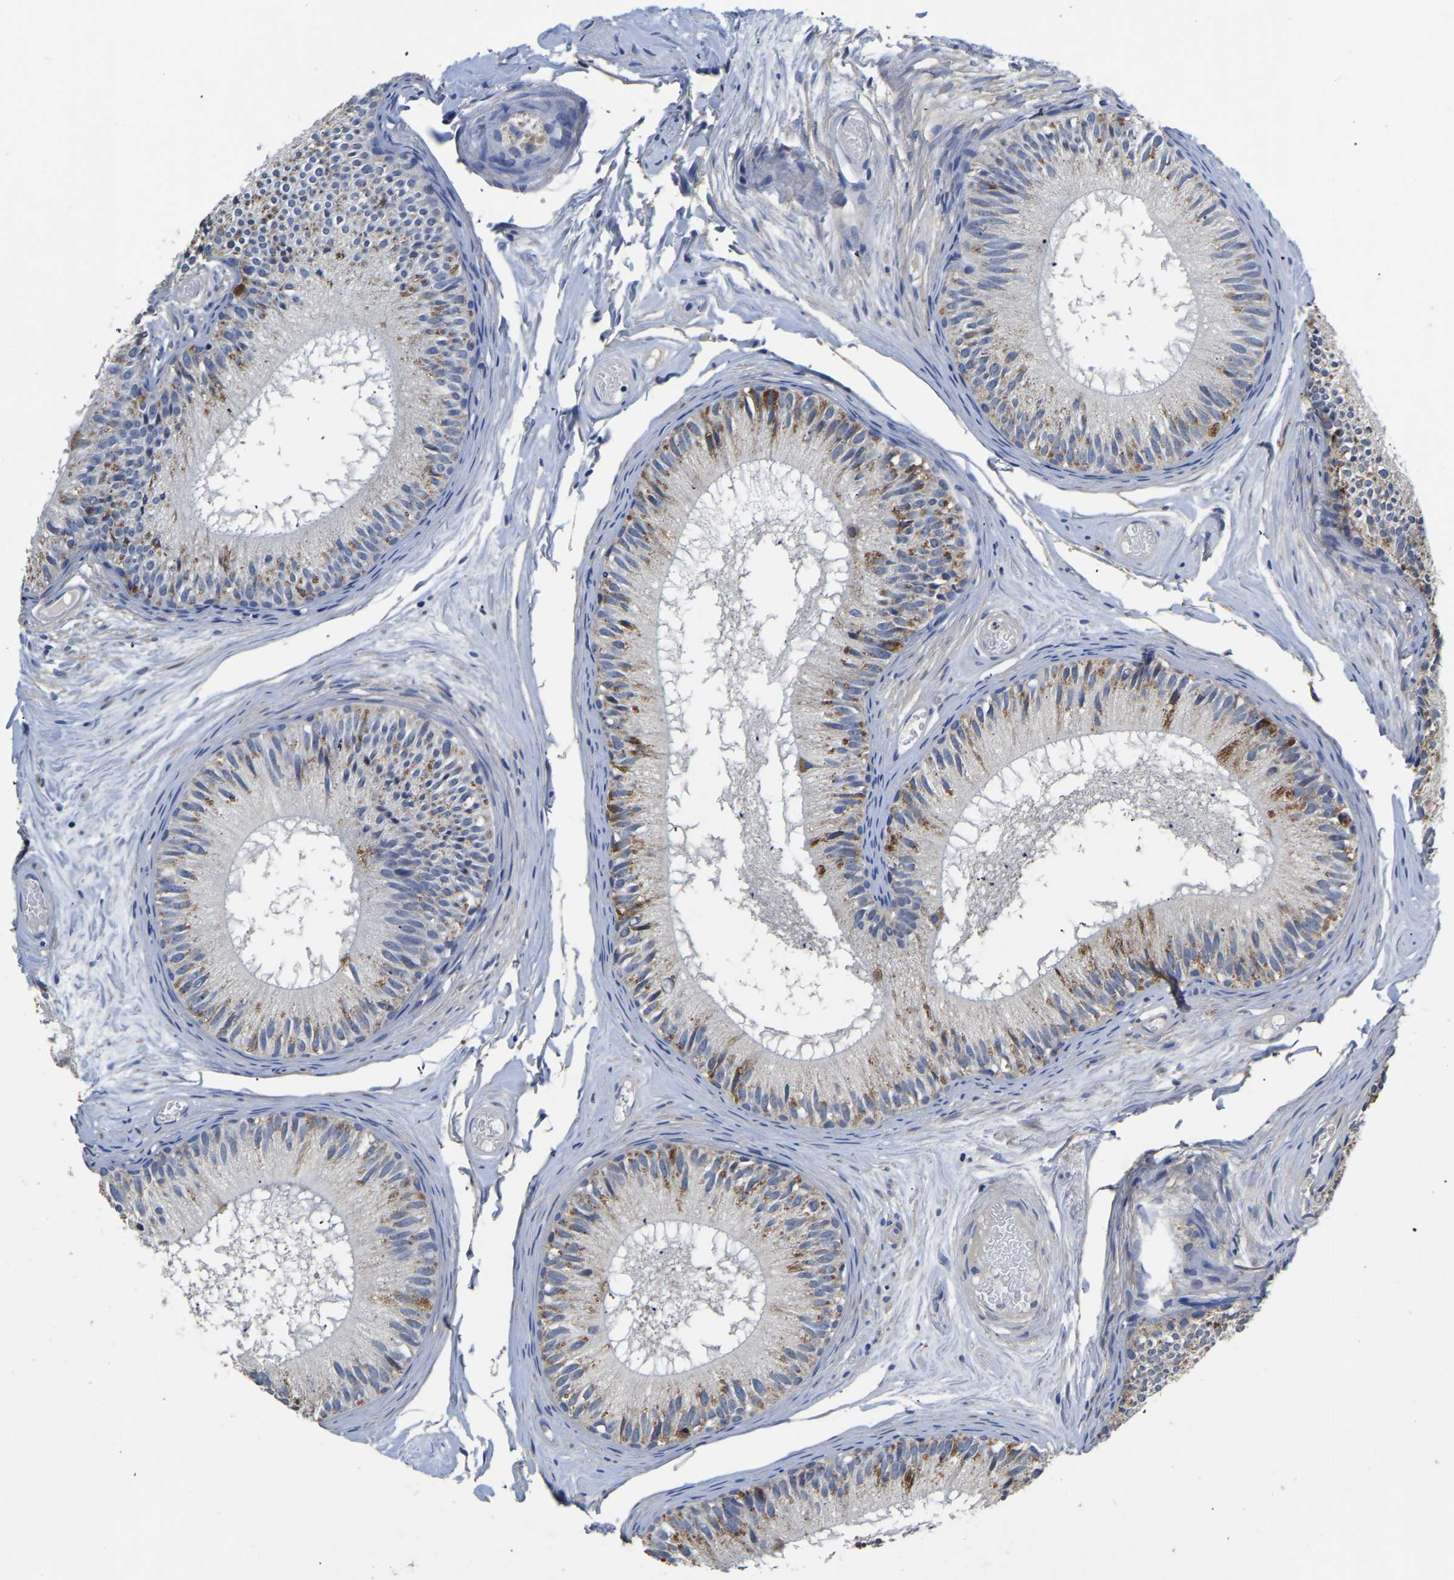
{"staining": {"intensity": "moderate", "quantity": "25%-75%", "location": "cytoplasmic/membranous"}, "tissue": "epididymis", "cell_type": "Glandular cells", "image_type": "normal", "snomed": [{"axis": "morphology", "description": "Normal tissue, NOS"}, {"axis": "topography", "description": "Epididymis"}], "caption": "Human epididymis stained for a protein (brown) shows moderate cytoplasmic/membranous positive staining in approximately 25%-75% of glandular cells.", "gene": "FGD5", "patient": {"sex": "male", "age": 46}}